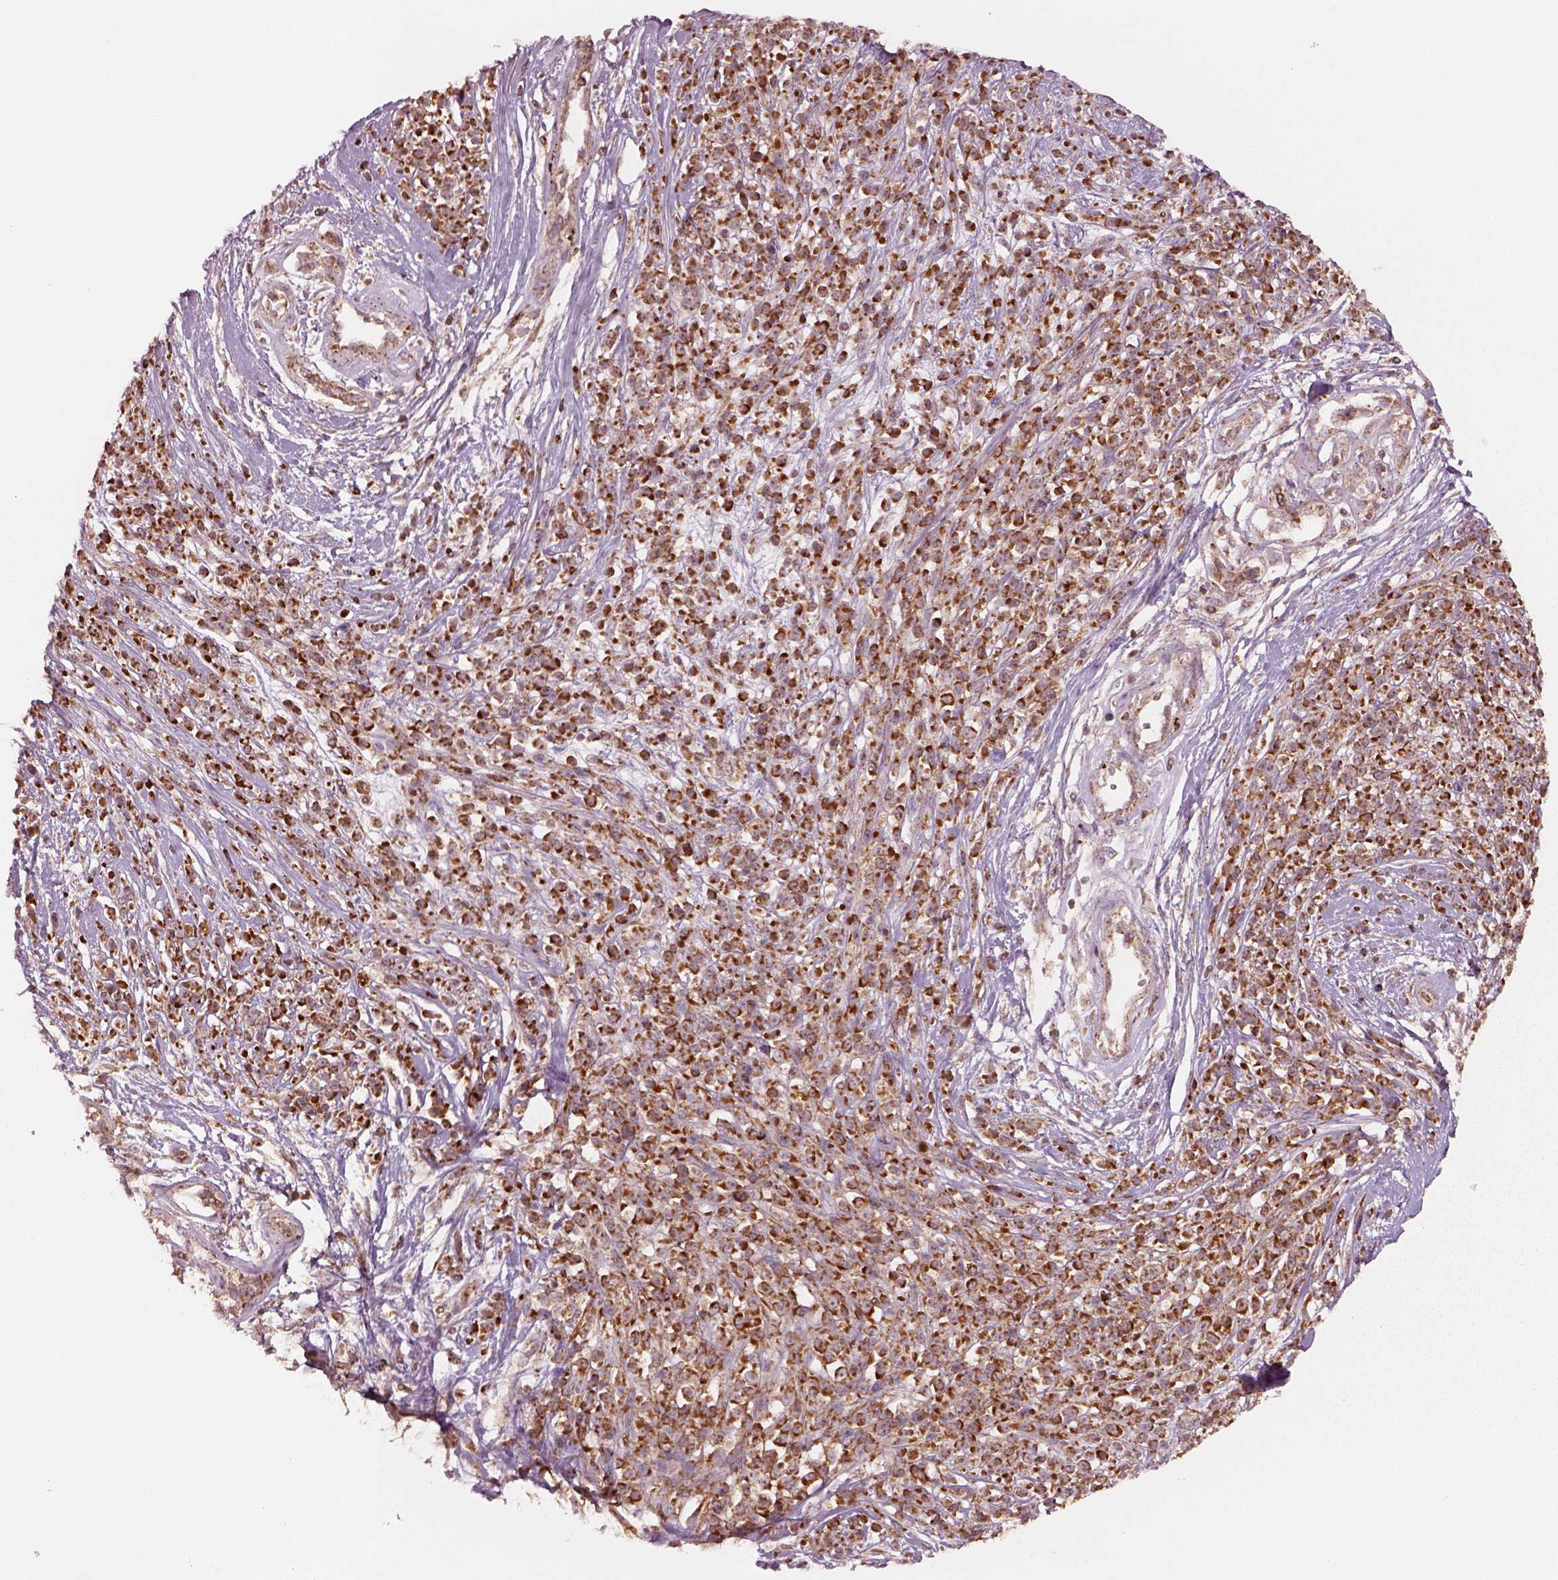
{"staining": {"intensity": "moderate", "quantity": ">75%", "location": "cytoplasmic/membranous"}, "tissue": "melanoma", "cell_type": "Tumor cells", "image_type": "cancer", "snomed": [{"axis": "morphology", "description": "Malignant melanoma, NOS"}, {"axis": "topography", "description": "Skin"}, {"axis": "topography", "description": "Skin of trunk"}], "caption": "Moderate cytoplasmic/membranous positivity is identified in about >75% of tumor cells in malignant melanoma.", "gene": "SLC25A5", "patient": {"sex": "male", "age": 74}}